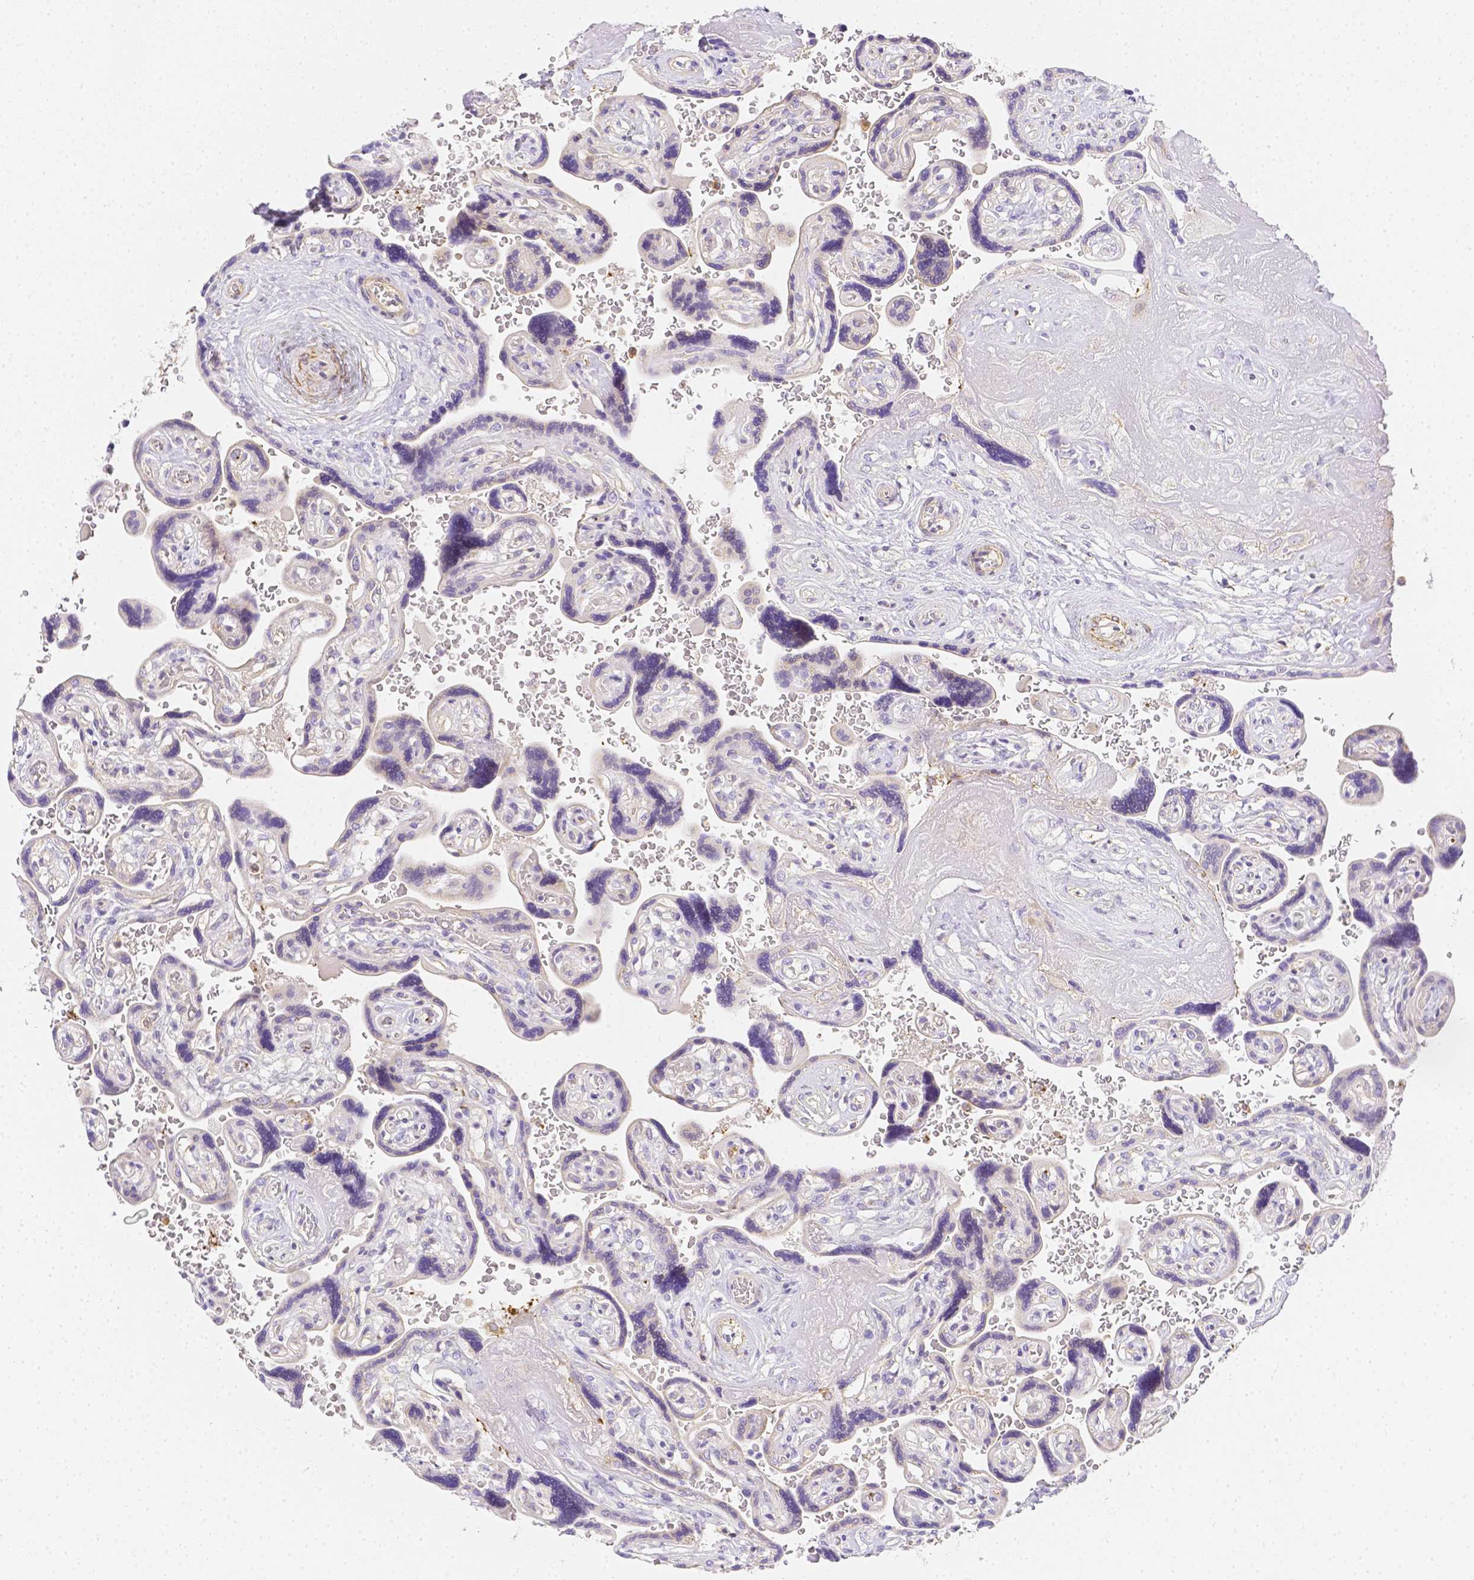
{"staining": {"intensity": "negative", "quantity": "none", "location": "none"}, "tissue": "placenta", "cell_type": "Decidual cells", "image_type": "normal", "snomed": [{"axis": "morphology", "description": "Normal tissue, NOS"}, {"axis": "topography", "description": "Placenta"}], "caption": "DAB (3,3'-diaminobenzidine) immunohistochemical staining of benign placenta displays no significant positivity in decidual cells. Brightfield microscopy of immunohistochemistry stained with DAB (brown) and hematoxylin (blue), captured at high magnification.", "gene": "ASAH2B", "patient": {"sex": "female", "age": 32}}